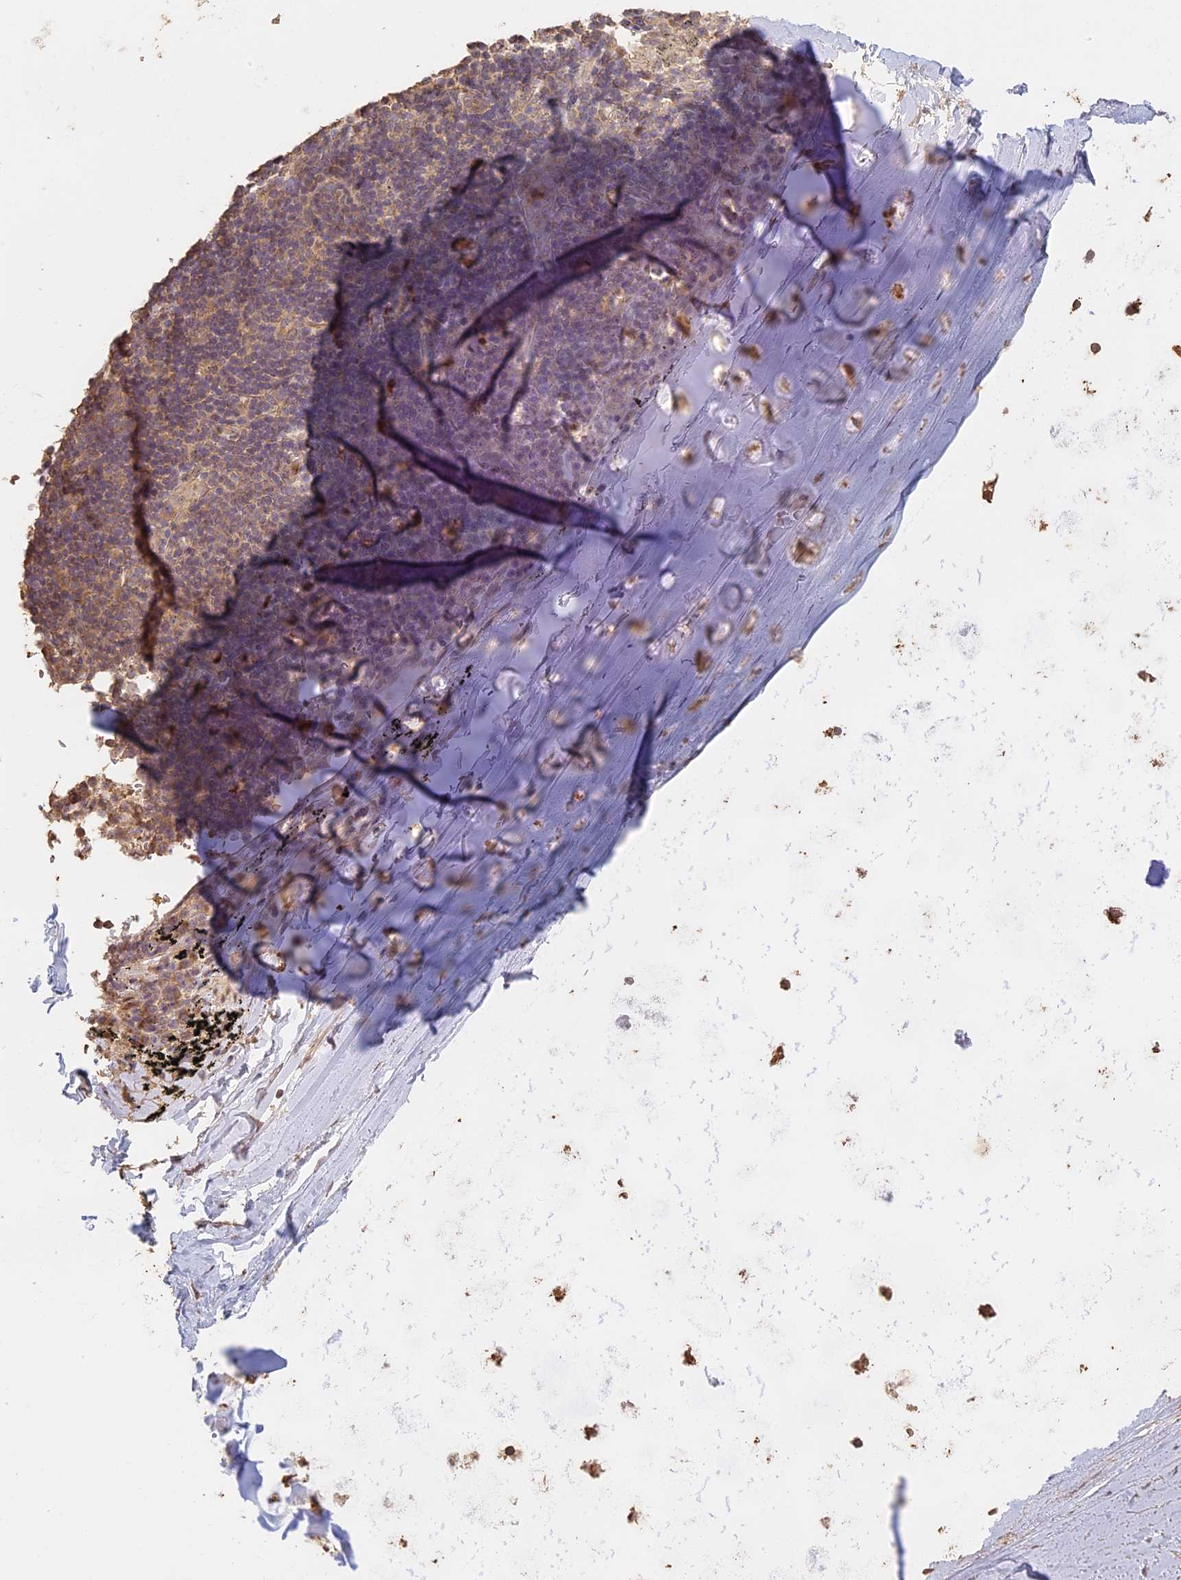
{"staining": {"intensity": "moderate", "quantity": ">75%", "location": "cytoplasmic/membranous"}, "tissue": "adipose tissue", "cell_type": "Adipocytes", "image_type": "normal", "snomed": [{"axis": "morphology", "description": "Normal tissue, NOS"}, {"axis": "topography", "description": "Lymph node"}, {"axis": "topography", "description": "Bronchus"}], "caption": "A micrograph showing moderate cytoplasmic/membranous staining in approximately >75% of adipocytes in normal adipose tissue, as visualized by brown immunohistochemical staining.", "gene": "STX16", "patient": {"sex": "male", "age": 63}}